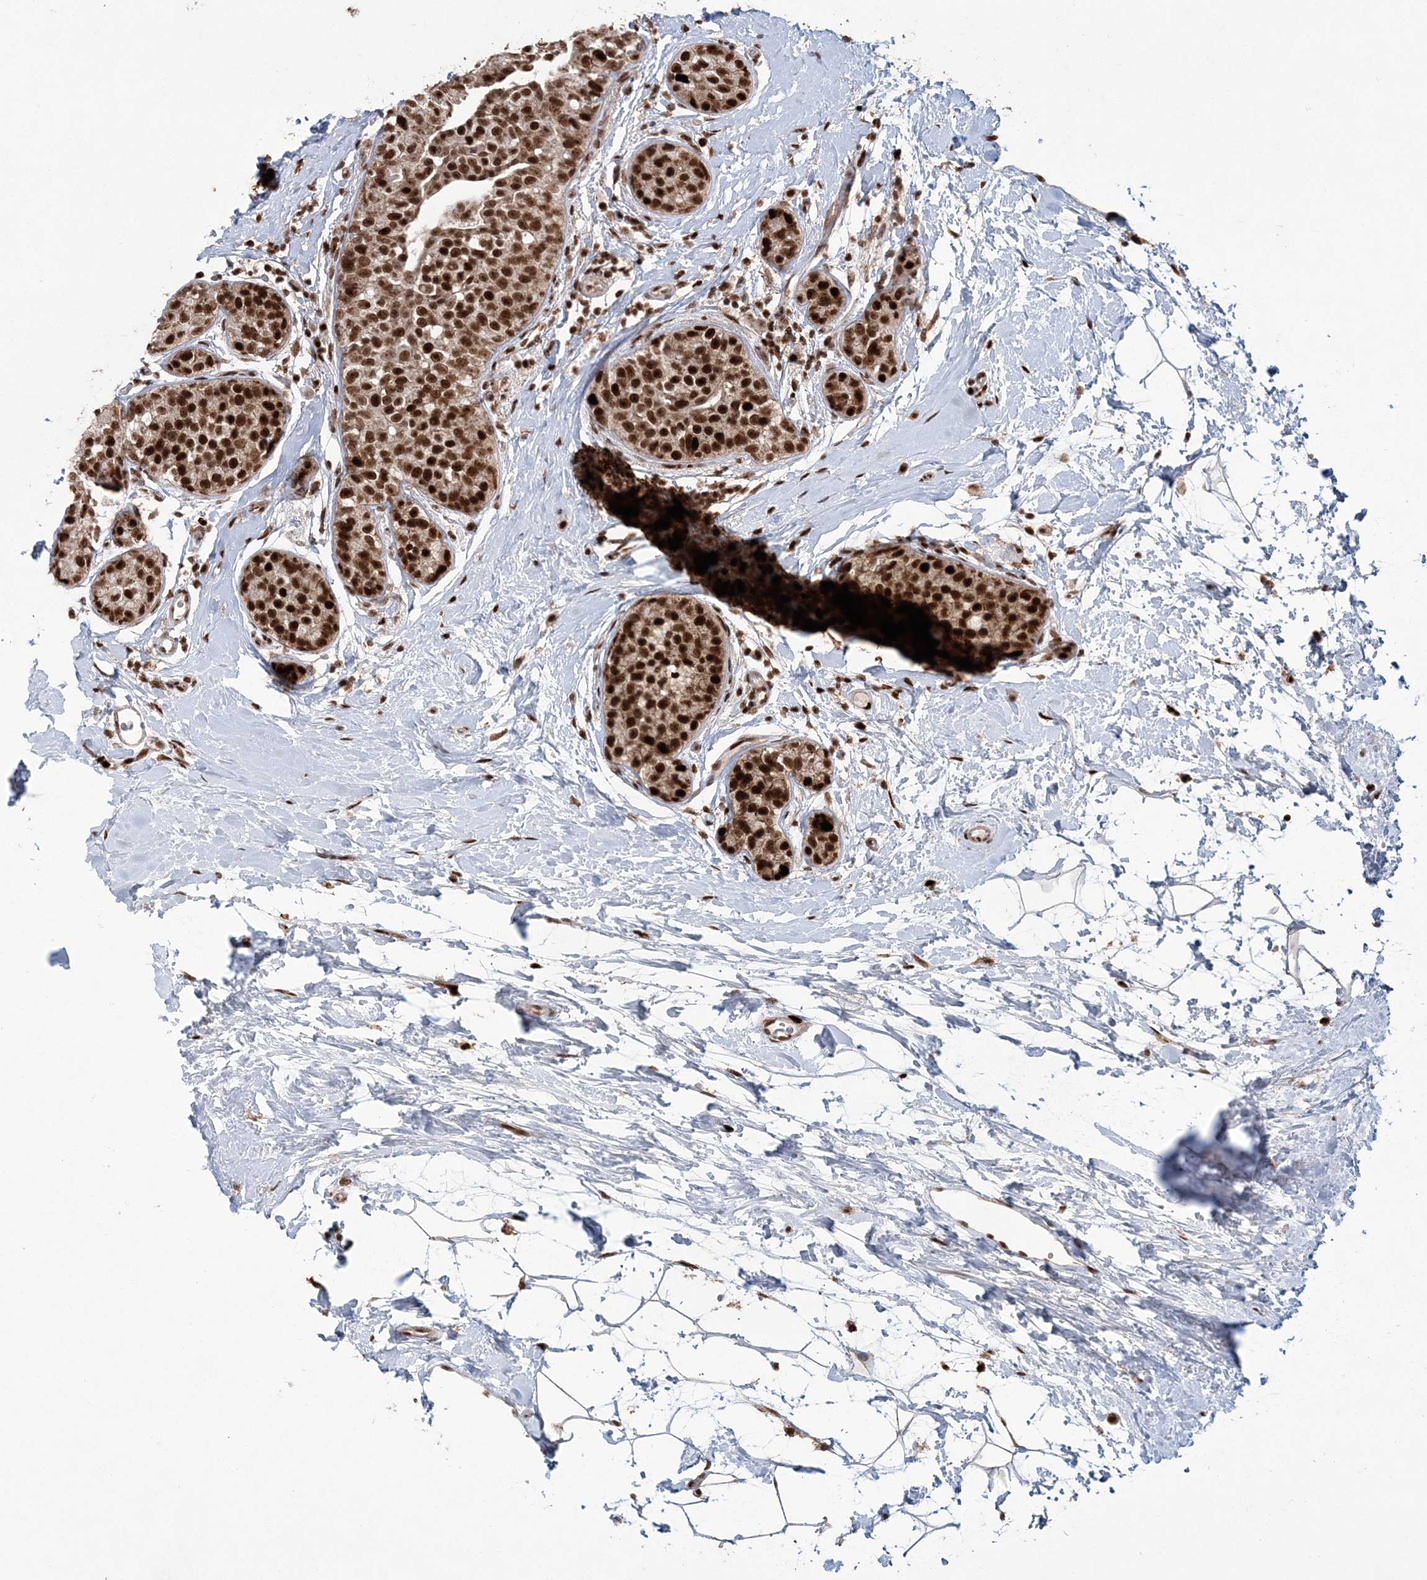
{"staining": {"intensity": "strong", "quantity": ">75%", "location": "nuclear"}, "tissue": "breast cancer", "cell_type": "Tumor cells", "image_type": "cancer", "snomed": [{"axis": "morphology", "description": "Lobular carcinoma, in situ"}, {"axis": "morphology", "description": "Lobular carcinoma"}, {"axis": "topography", "description": "Breast"}], "caption": "Immunohistochemical staining of human breast cancer (lobular carcinoma in situ) displays high levels of strong nuclear staining in about >75% of tumor cells.", "gene": "LIG1", "patient": {"sex": "female", "age": 41}}